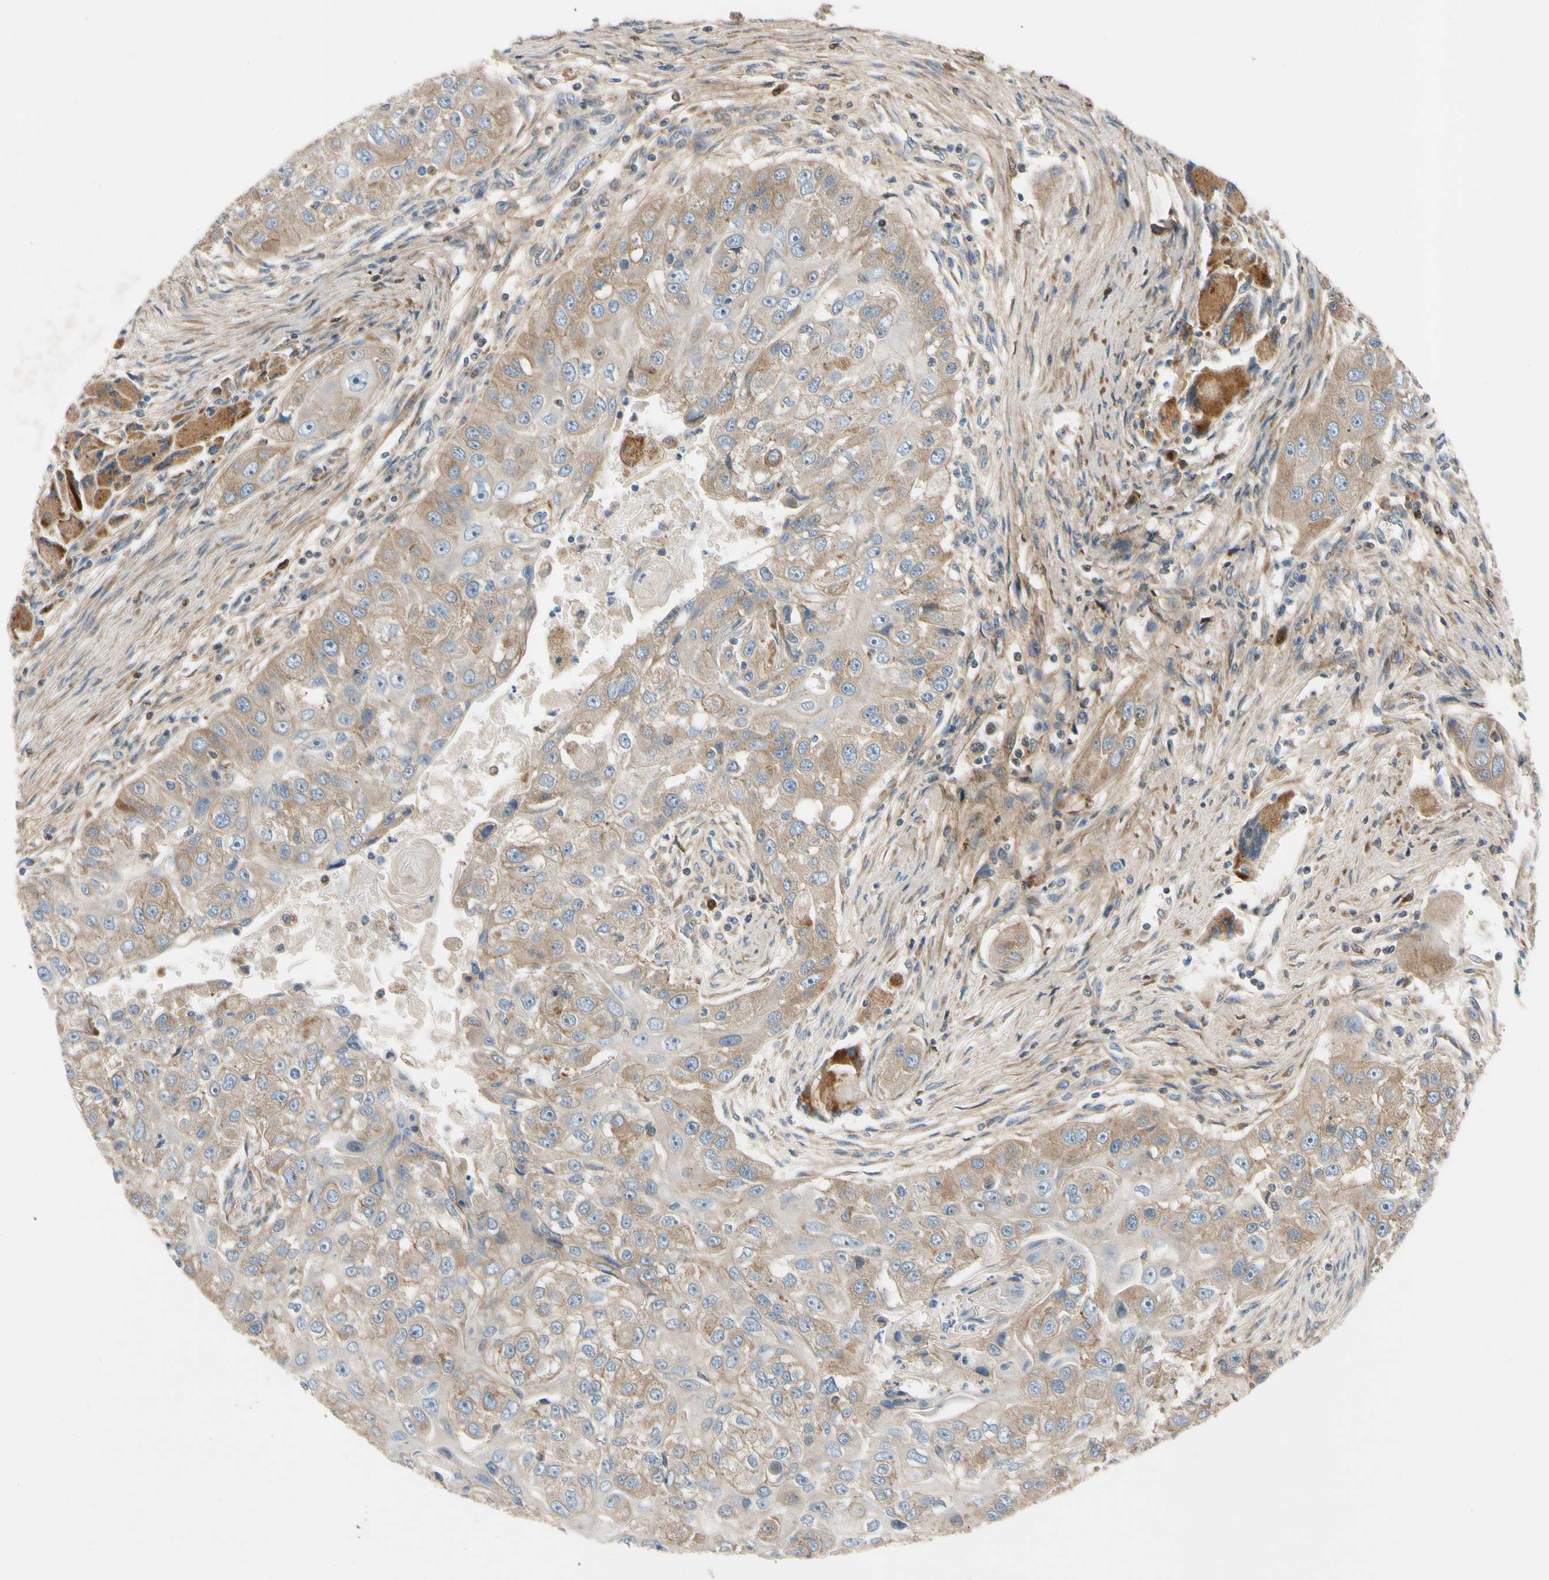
{"staining": {"intensity": "weak", "quantity": ">75%", "location": "cytoplasmic/membranous"}, "tissue": "head and neck cancer", "cell_type": "Tumor cells", "image_type": "cancer", "snomed": [{"axis": "morphology", "description": "Normal tissue, NOS"}, {"axis": "morphology", "description": "Squamous cell carcinoma, NOS"}, {"axis": "topography", "description": "Skeletal muscle"}, {"axis": "topography", "description": "Head-Neck"}], "caption": "IHC of head and neck squamous cell carcinoma demonstrates low levels of weak cytoplasmic/membranous staining in approximately >75% of tumor cells.", "gene": "MST1R", "patient": {"sex": "male", "age": 51}}